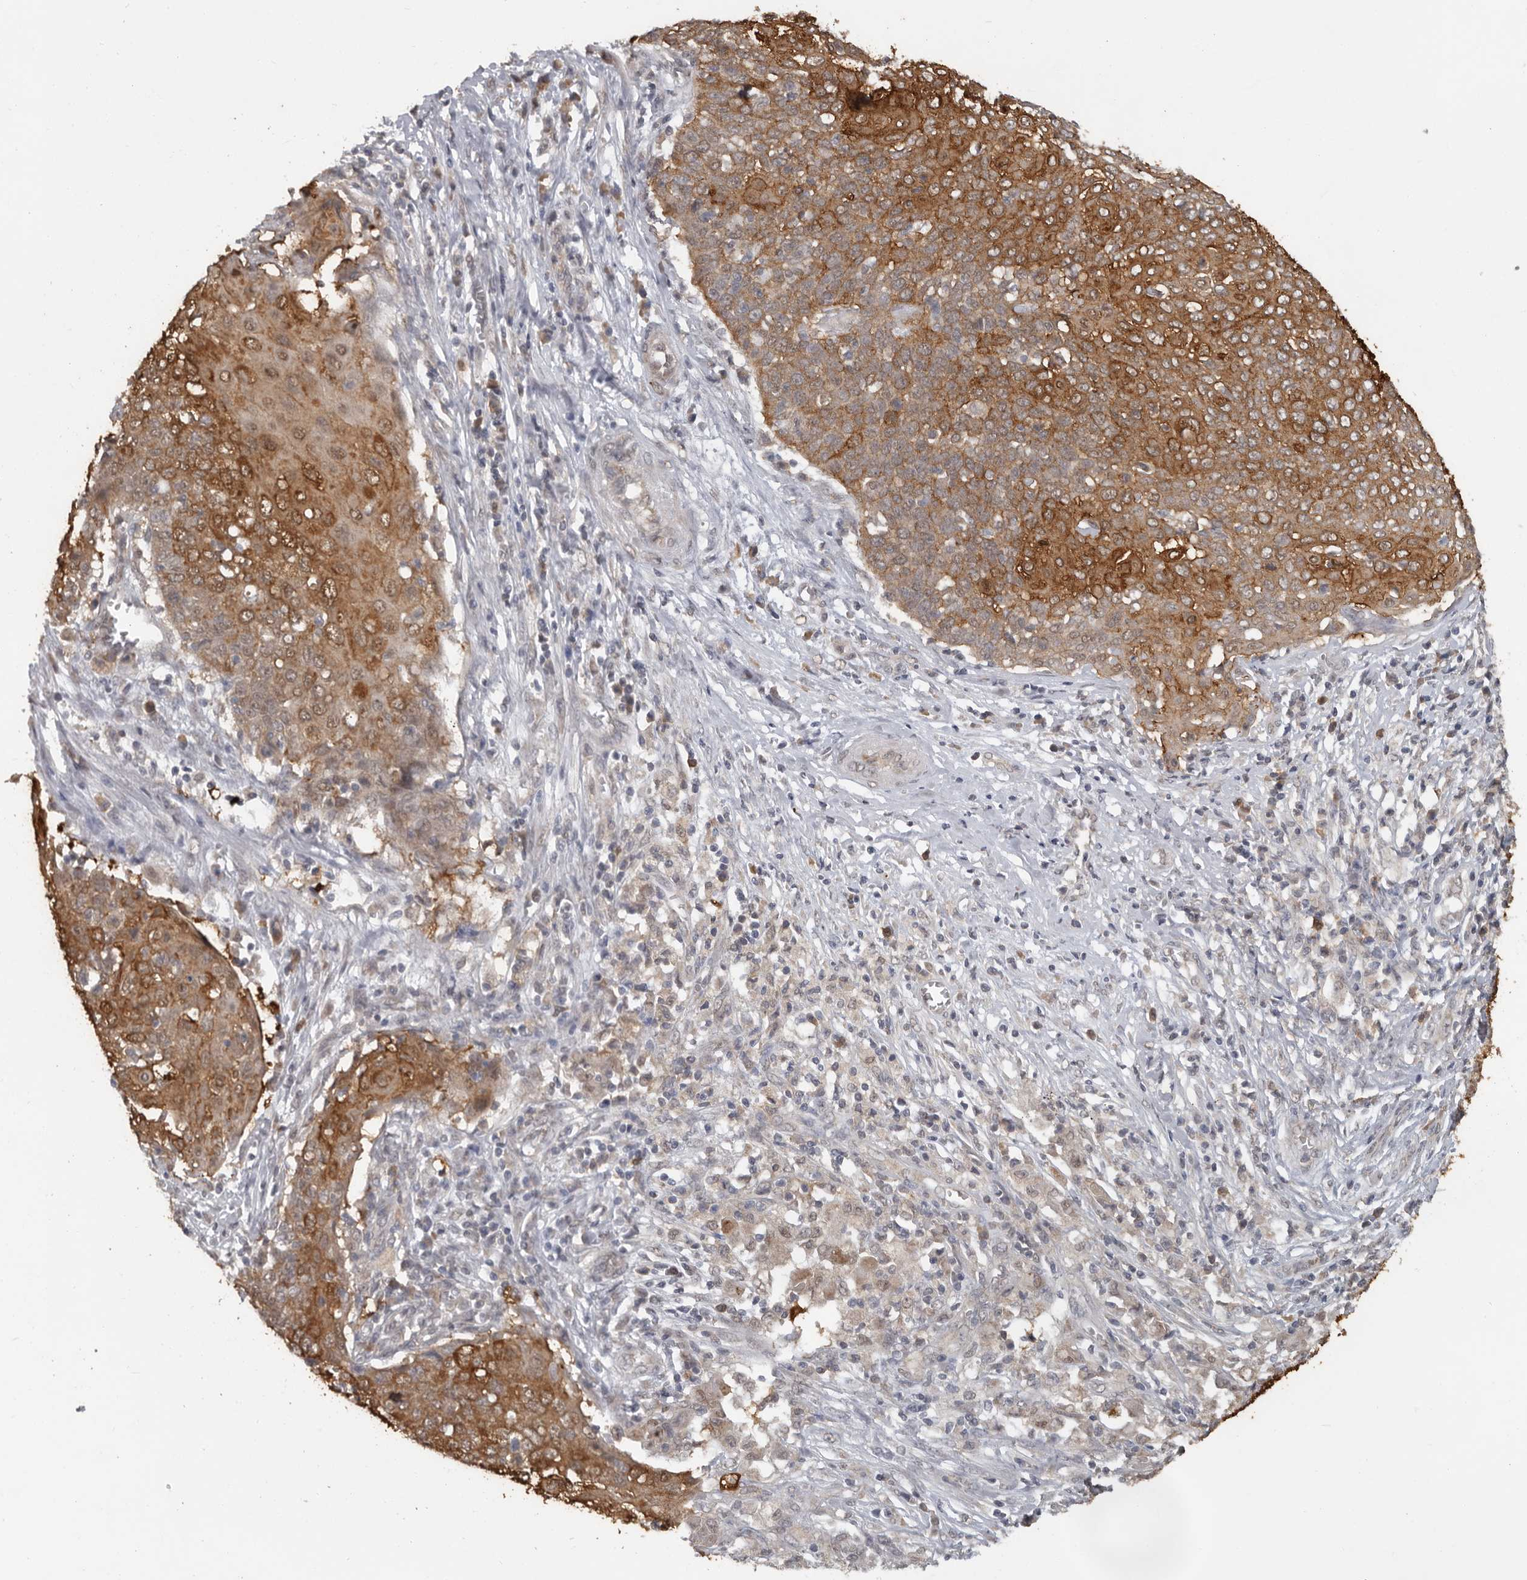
{"staining": {"intensity": "moderate", "quantity": ">75%", "location": "cytoplasmic/membranous,nuclear"}, "tissue": "cervical cancer", "cell_type": "Tumor cells", "image_type": "cancer", "snomed": [{"axis": "morphology", "description": "Squamous cell carcinoma, NOS"}, {"axis": "topography", "description": "Cervix"}], "caption": "IHC (DAB (3,3'-diaminobenzidine)) staining of human cervical squamous cell carcinoma demonstrates moderate cytoplasmic/membranous and nuclear protein positivity in about >75% of tumor cells.", "gene": "MTF1", "patient": {"sex": "female", "age": 39}}